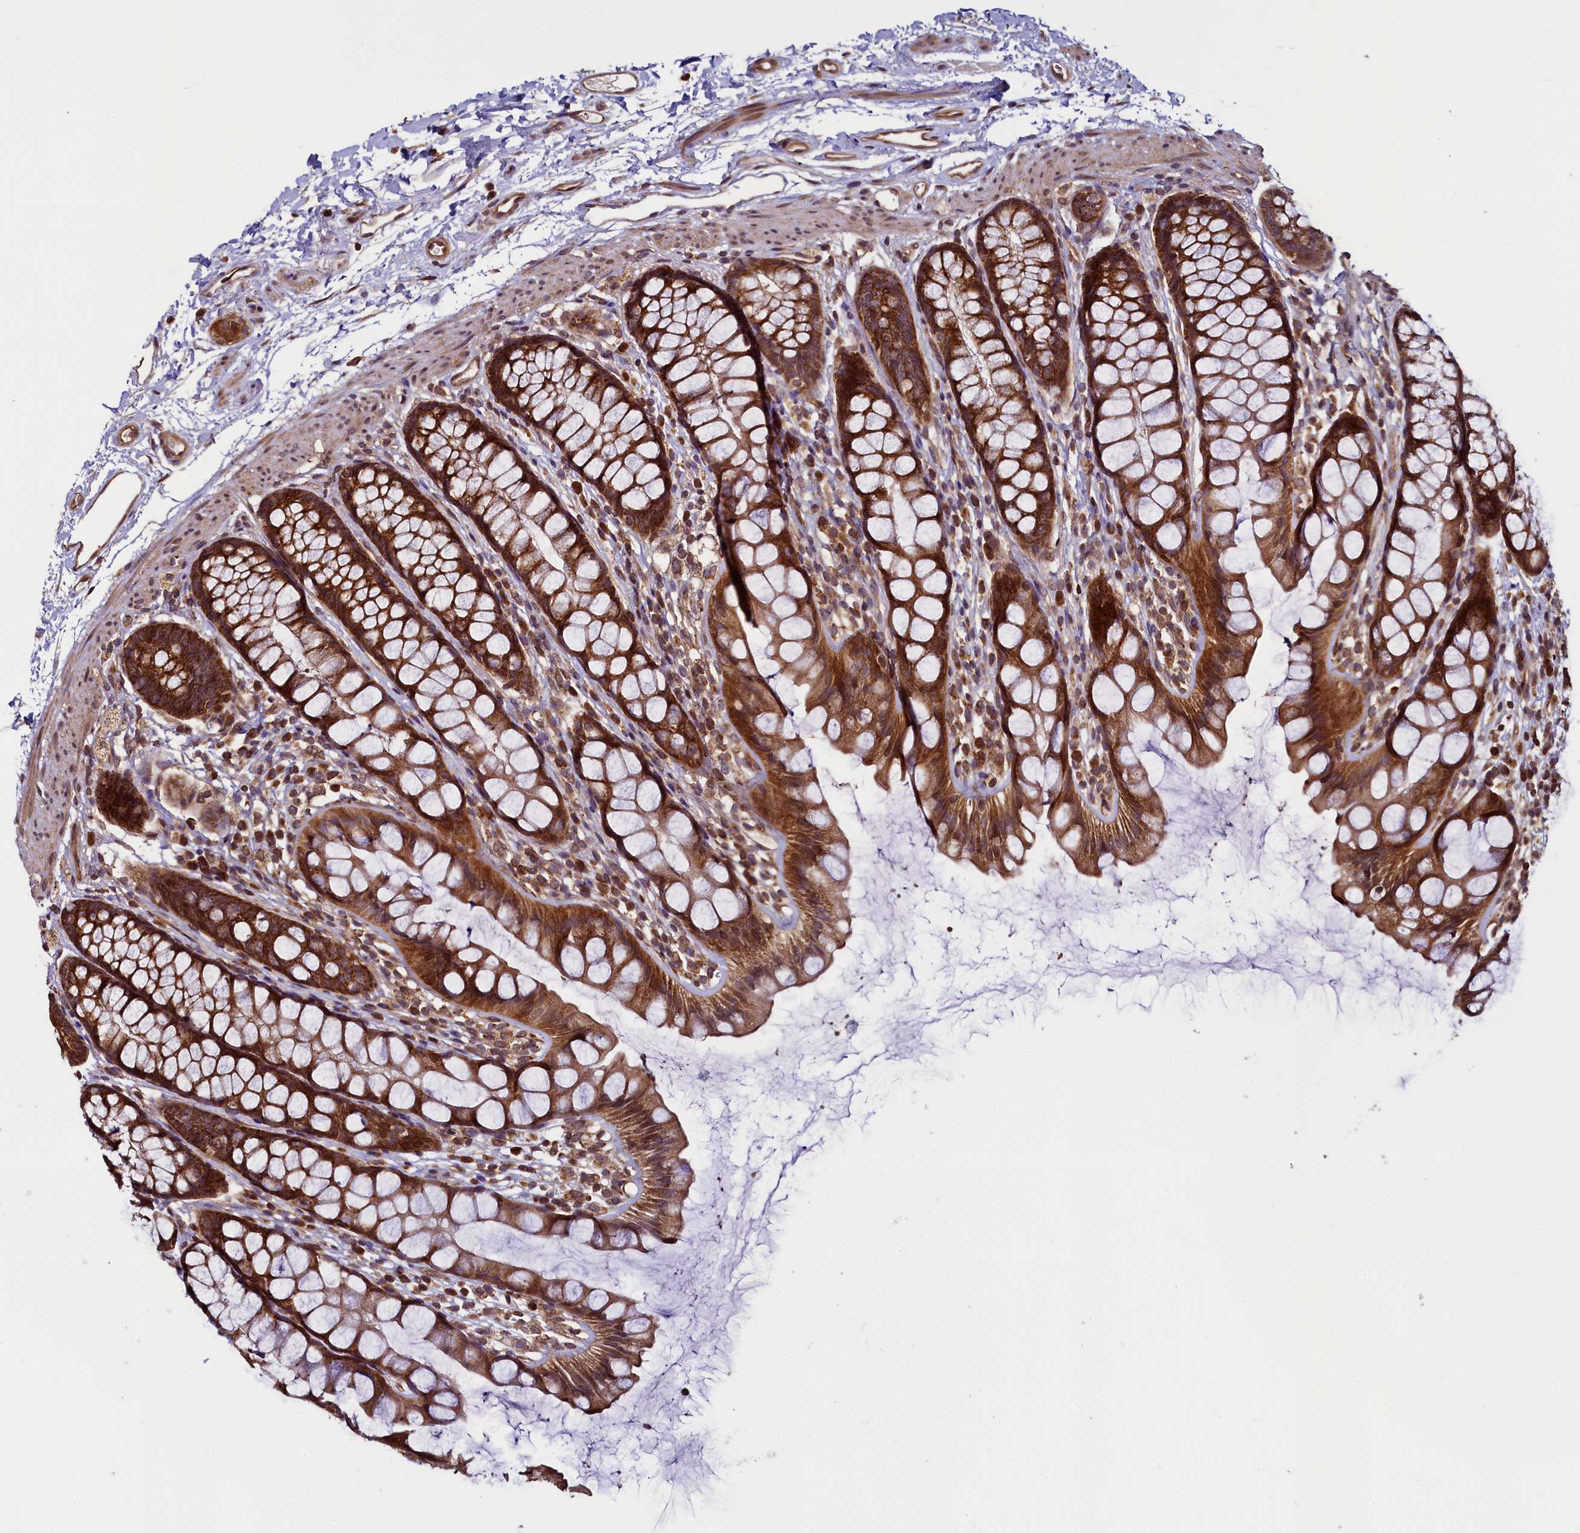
{"staining": {"intensity": "strong", "quantity": ">75%", "location": "cytoplasmic/membranous"}, "tissue": "rectum", "cell_type": "Glandular cells", "image_type": "normal", "snomed": [{"axis": "morphology", "description": "Normal tissue, NOS"}, {"axis": "topography", "description": "Rectum"}], "caption": "Strong cytoplasmic/membranous positivity is identified in about >75% of glandular cells in unremarkable rectum.", "gene": "RBFA", "patient": {"sex": "female", "age": 65}}